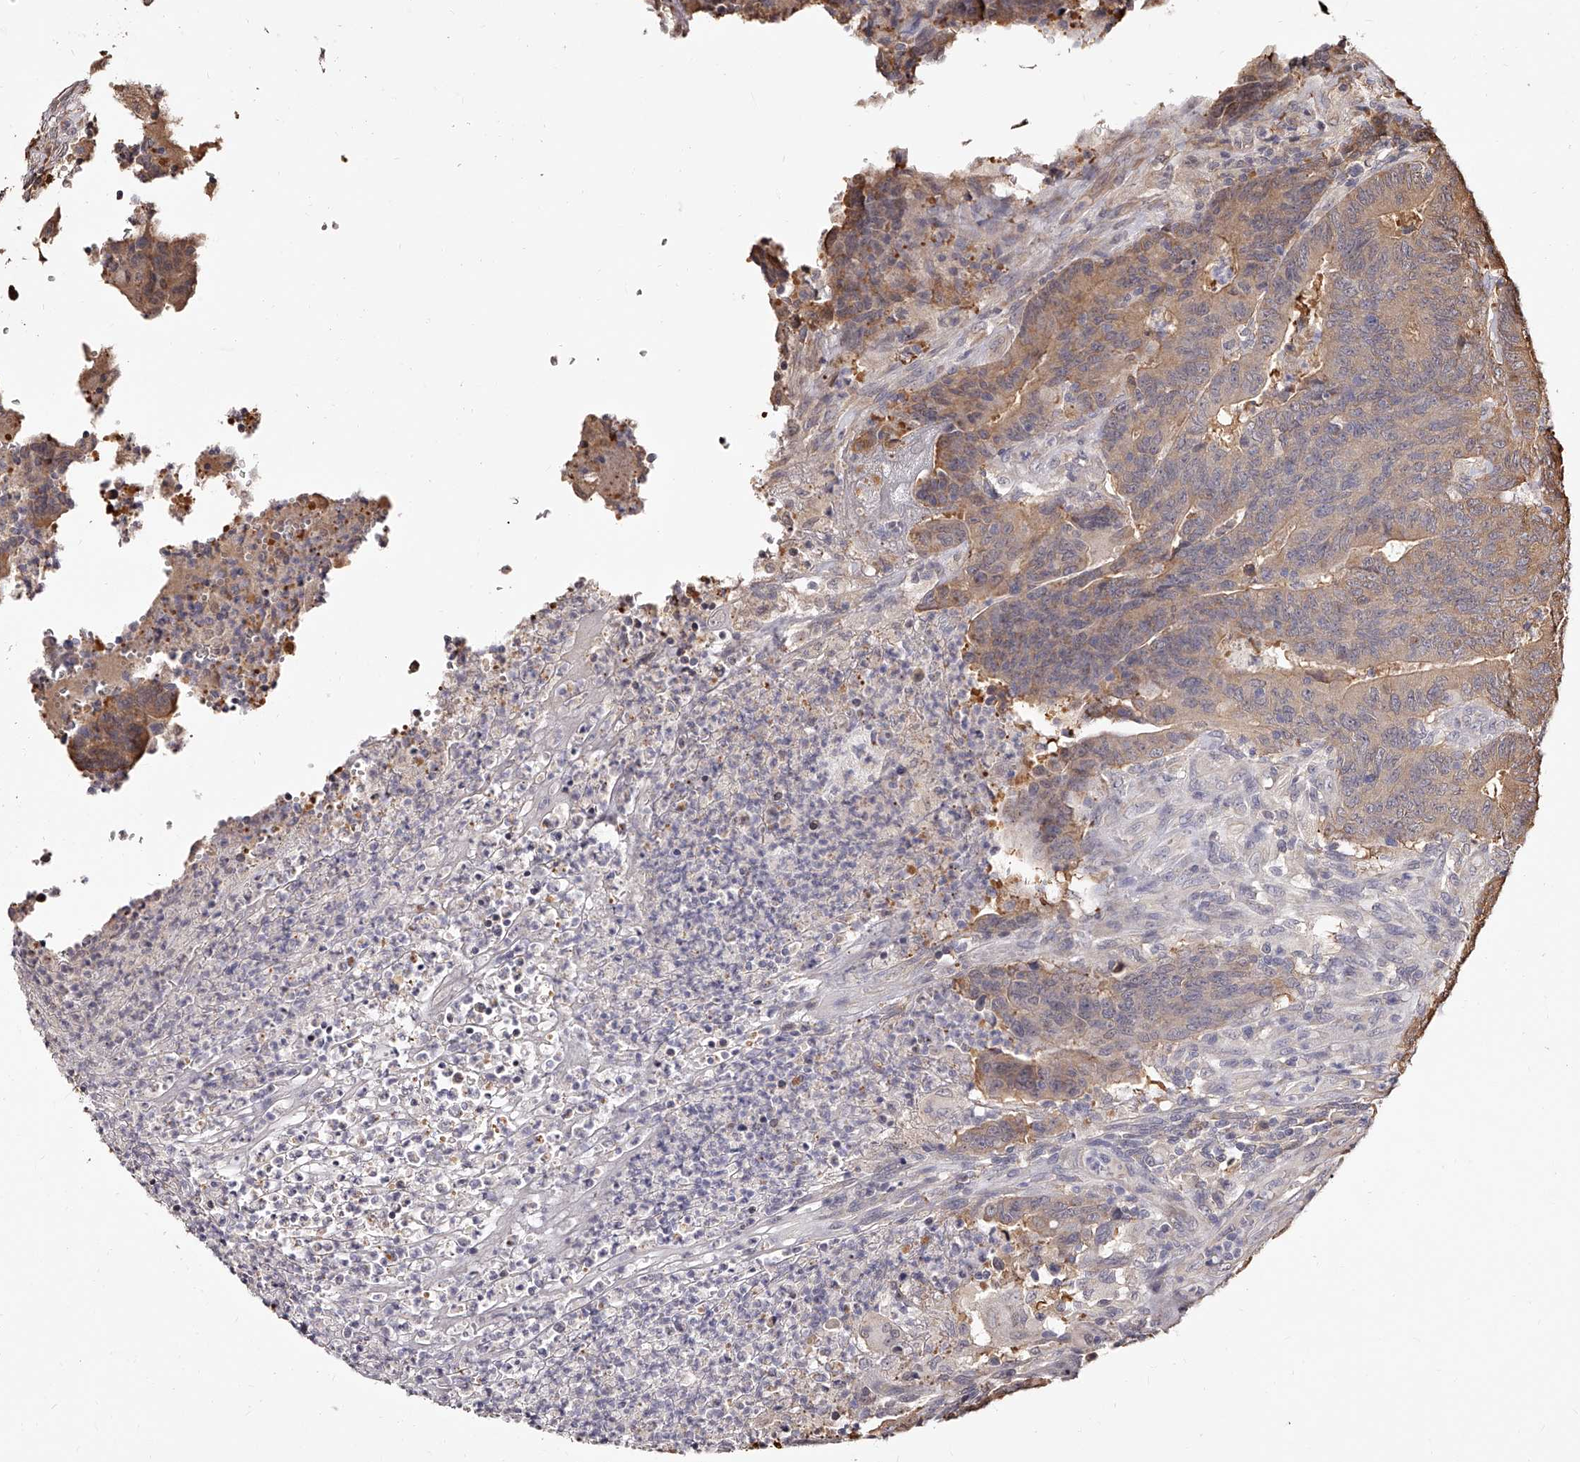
{"staining": {"intensity": "moderate", "quantity": ">75%", "location": "cytoplasmic/membranous"}, "tissue": "colorectal cancer", "cell_type": "Tumor cells", "image_type": "cancer", "snomed": [{"axis": "morphology", "description": "Normal tissue, NOS"}, {"axis": "morphology", "description": "Adenocarcinoma, NOS"}, {"axis": "topography", "description": "Colon"}], "caption": "IHC of adenocarcinoma (colorectal) reveals medium levels of moderate cytoplasmic/membranous expression in approximately >75% of tumor cells. The staining was performed using DAB (3,3'-diaminobenzidine) to visualize the protein expression in brown, while the nuclei were stained in blue with hematoxylin (Magnification: 20x).", "gene": "ZNF582", "patient": {"sex": "female", "age": 75}}